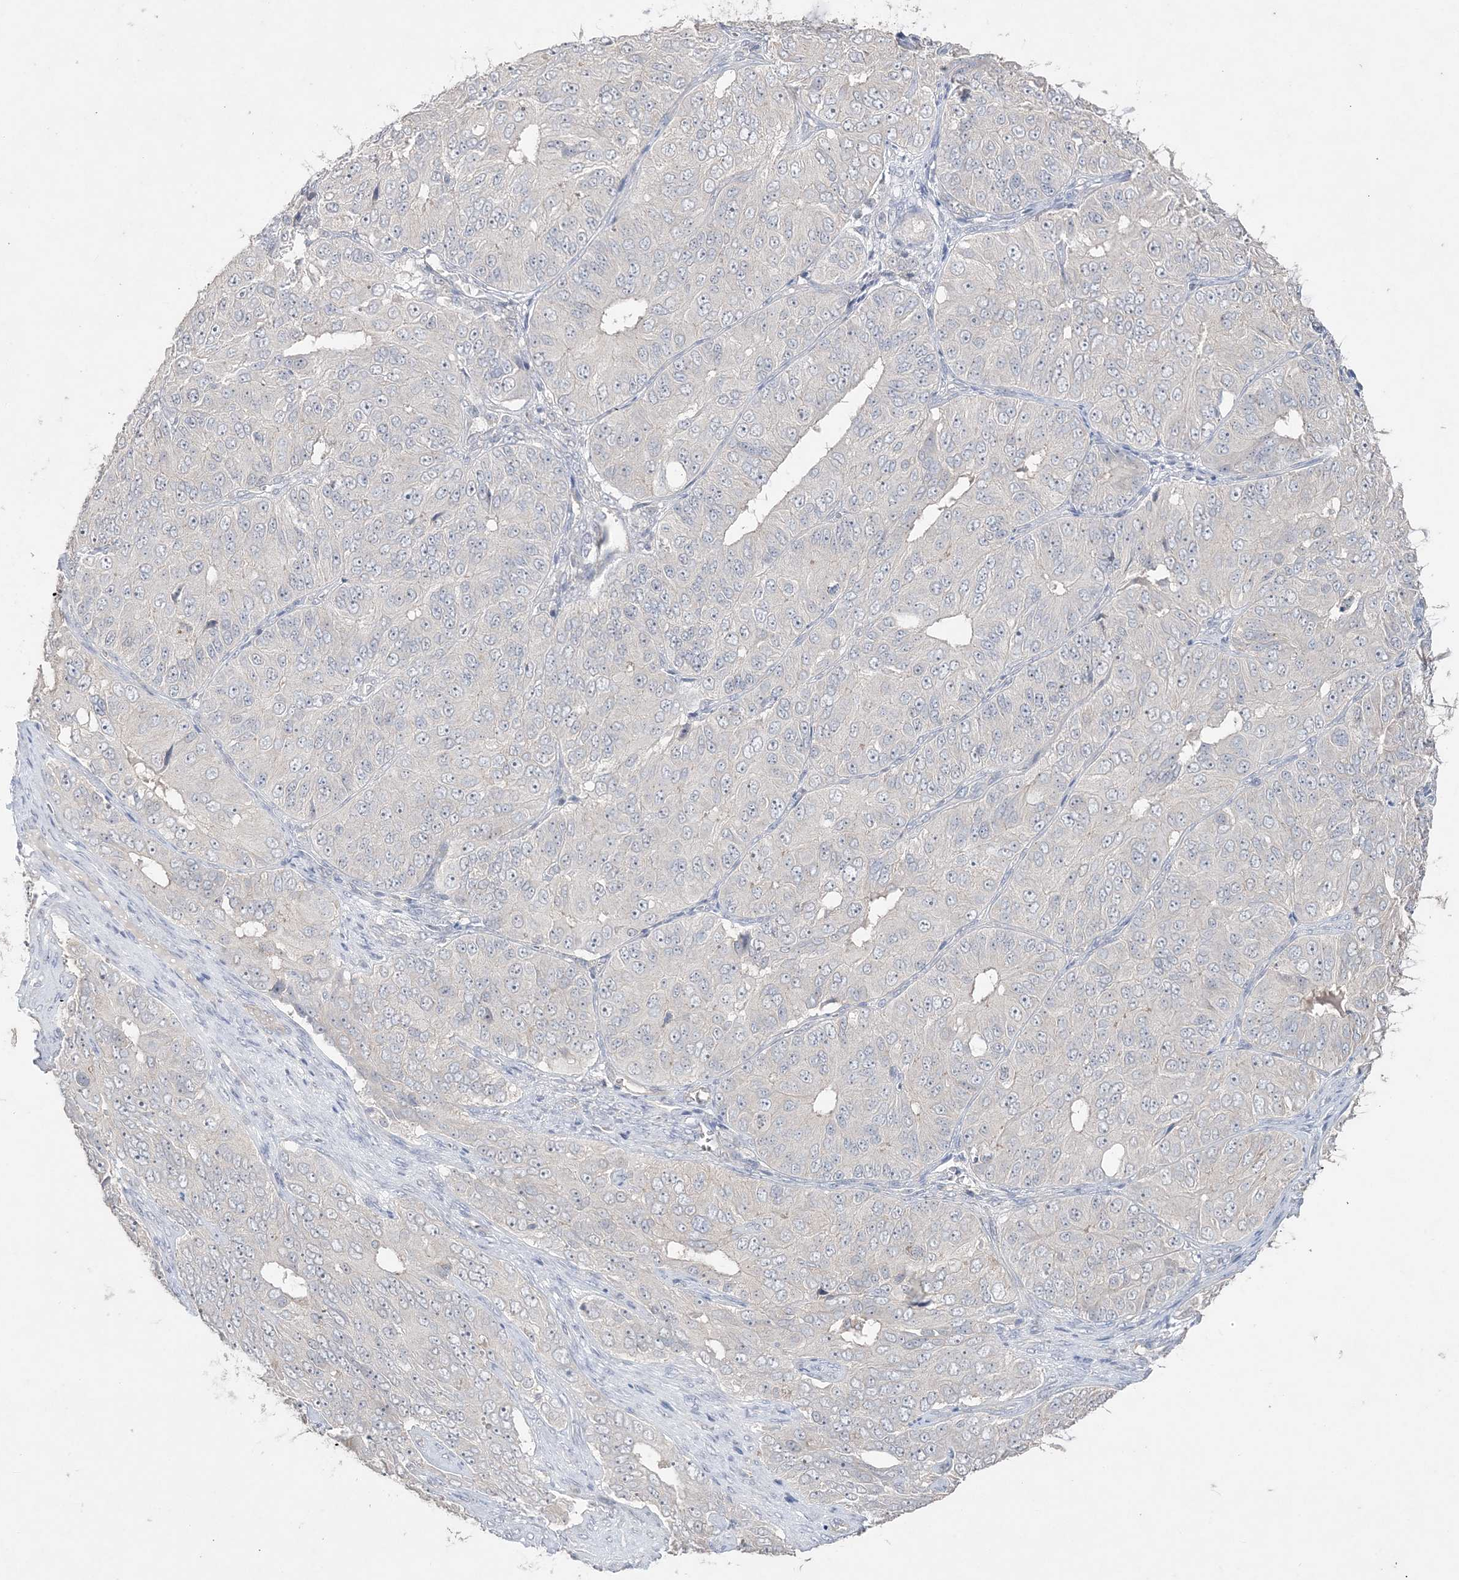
{"staining": {"intensity": "negative", "quantity": "none", "location": "none"}, "tissue": "ovarian cancer", "cell_type": "Tumor cells", "image_type": "cancer", "snomed": [{"axis": "morphology", "description": "Carcinoma, endometroid"}, {"axis": "topography", "description": "Ovary"}], "caption": "Immunohistochemical staining of human ovarian cancer (endometroid carcinoma) reveals no significant expression in tumor cells.", "gene": "SH3BP4", "patient": {"sex": "female", "age": 51}}